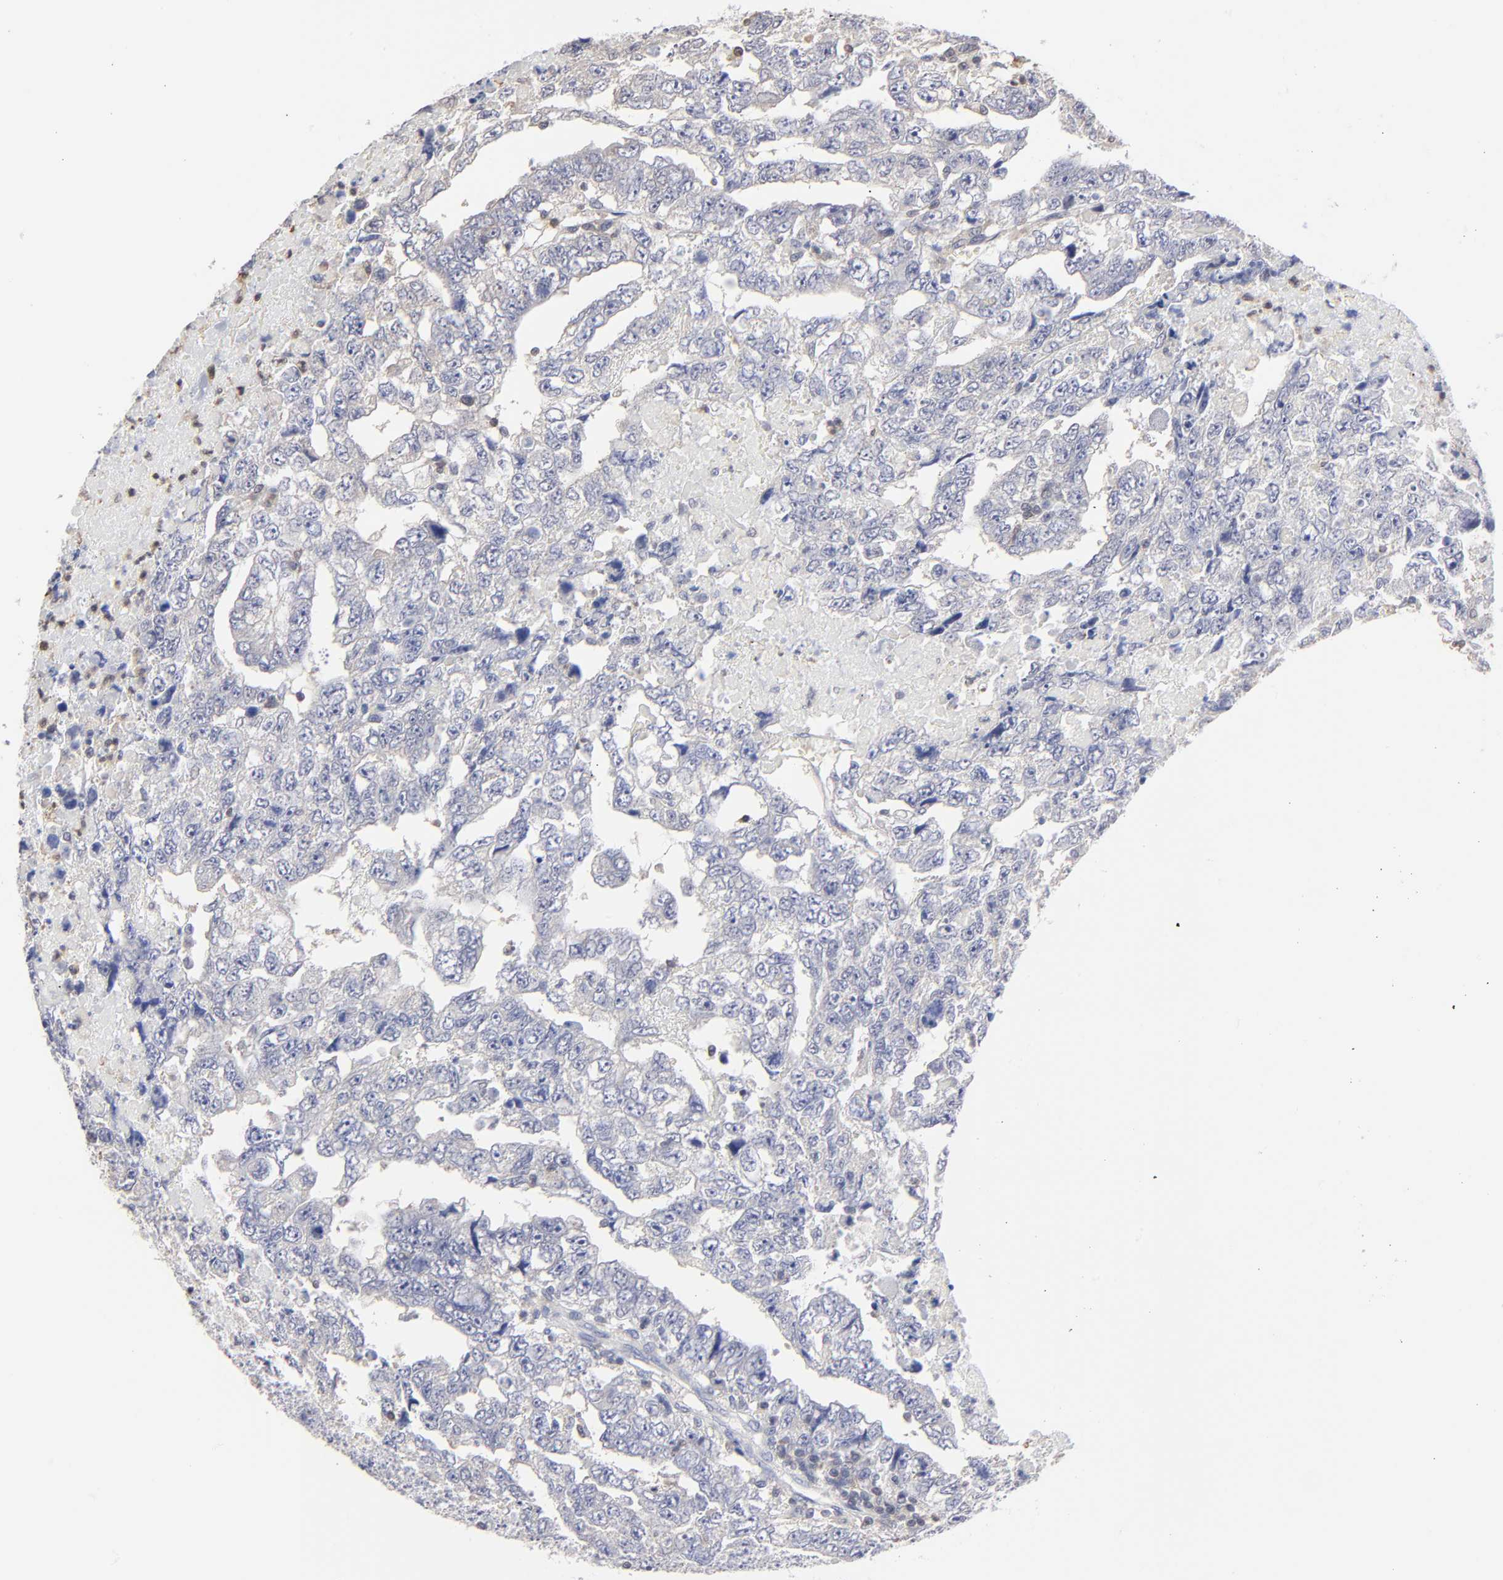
{"staining": {"intensity": "negative", "quantity": "none", "location": "none"}, "tissue": "testis cancer", "cell_type": "Tumor cells", "image_type": "cancer", "snomed": [{"axis": "morphology", "description": "Carcinoma, Embryonal, NOS"}, {"axis": "topography", "description": "Testis"}], "caption": "Tumor cells show no significant protein staining in testis cancer (embryonal carcinoma).", "gene": "TBXT", "patient": {"sex": "male", "age": 36}}